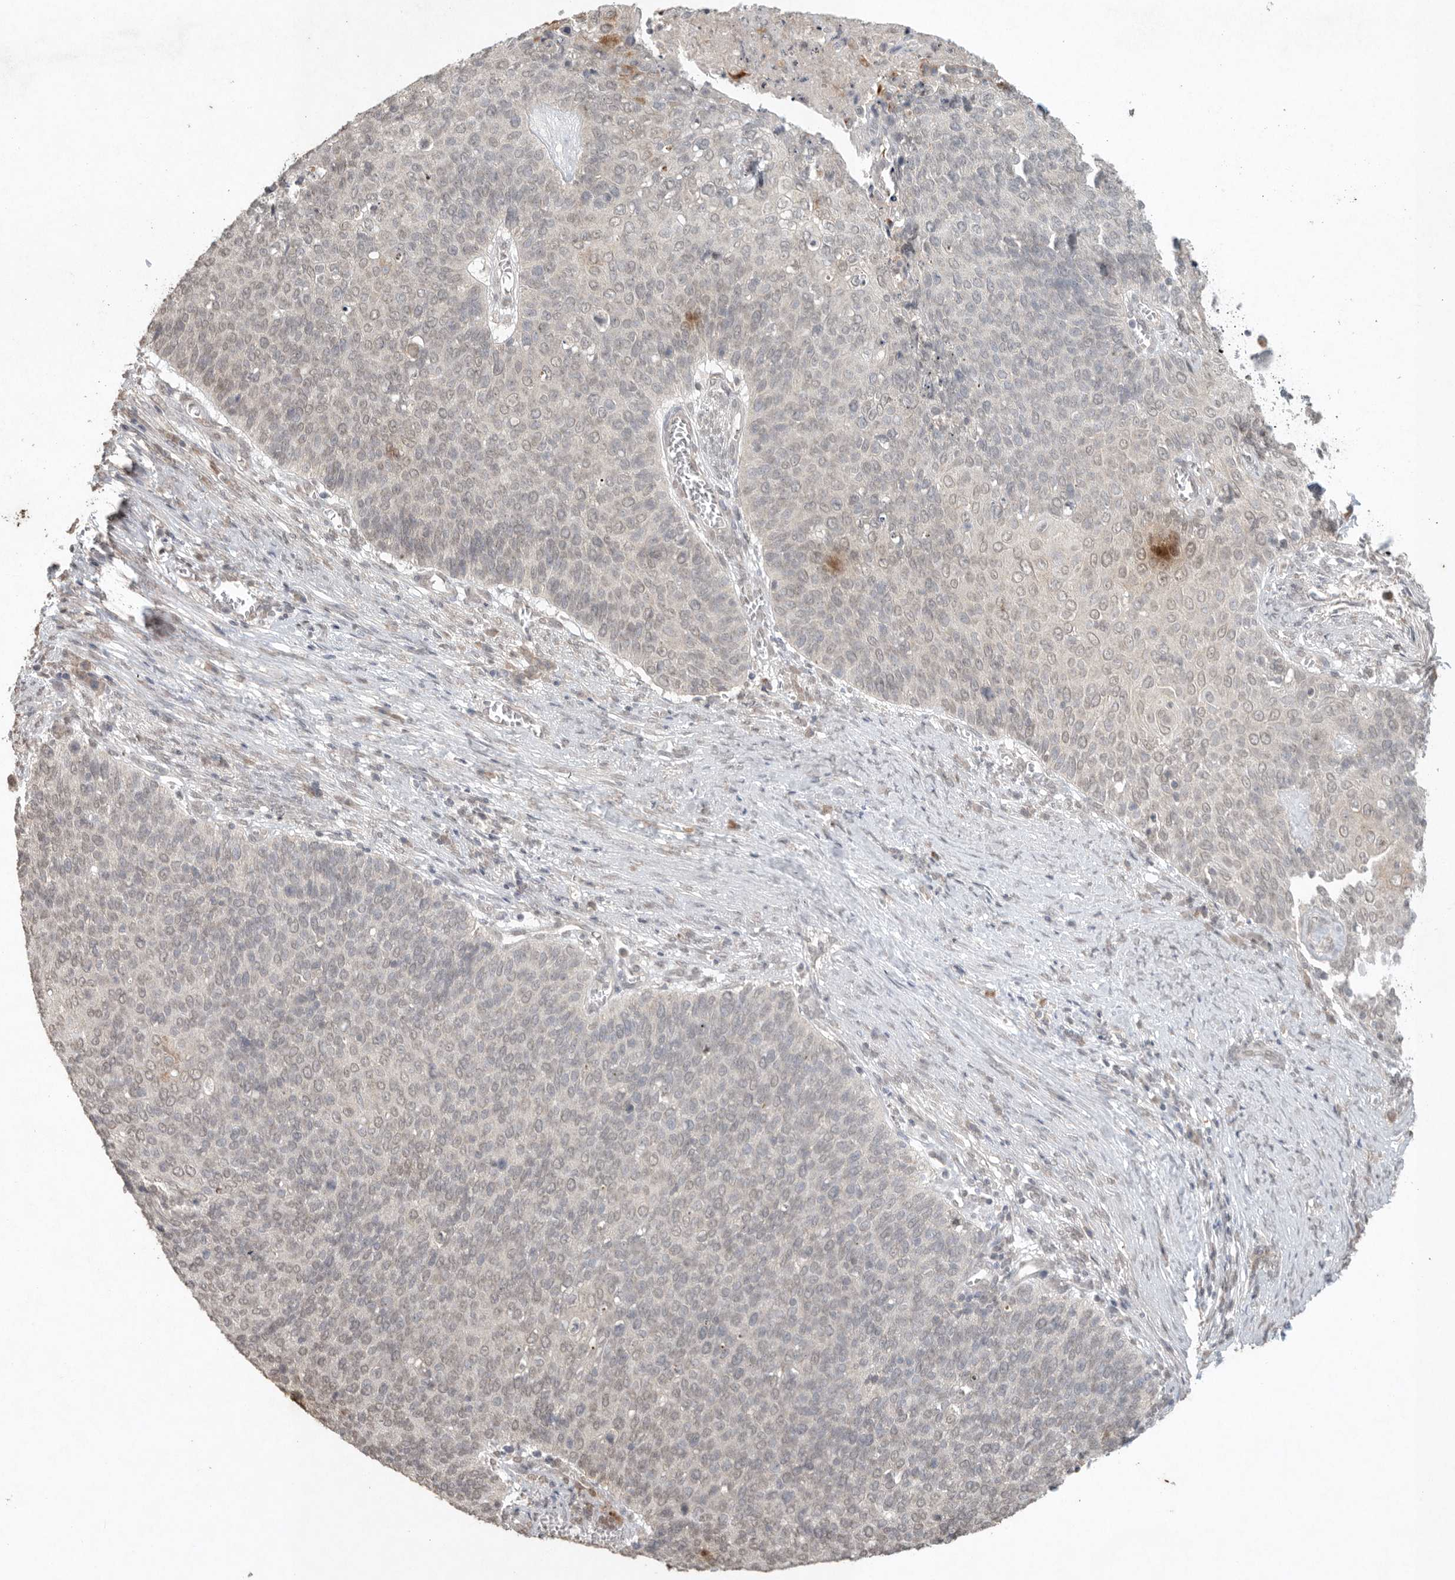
{"staining": {"intensity": "moderate", "quantity": "<25%", "location": "cytoplasmic/membranous"}, "tissue": "cervical cancer", "cell_type": "Tumor cells", "image_type": "cancer", "snomed": [{"axis": "morphology", "description": "Squamous cell carcinoma, NOS"}, {"axis": "topography", "description": "Cervix"}], "caption": "This image reveals immunohistochemistry staining of cervical cancer (squamous cell carcinoma), with low moderate cytoplasmic/membranous staining in about <25% of tumor cells.", "gene": "KLK5", "patient": {"sex": "female", "age": 39}}